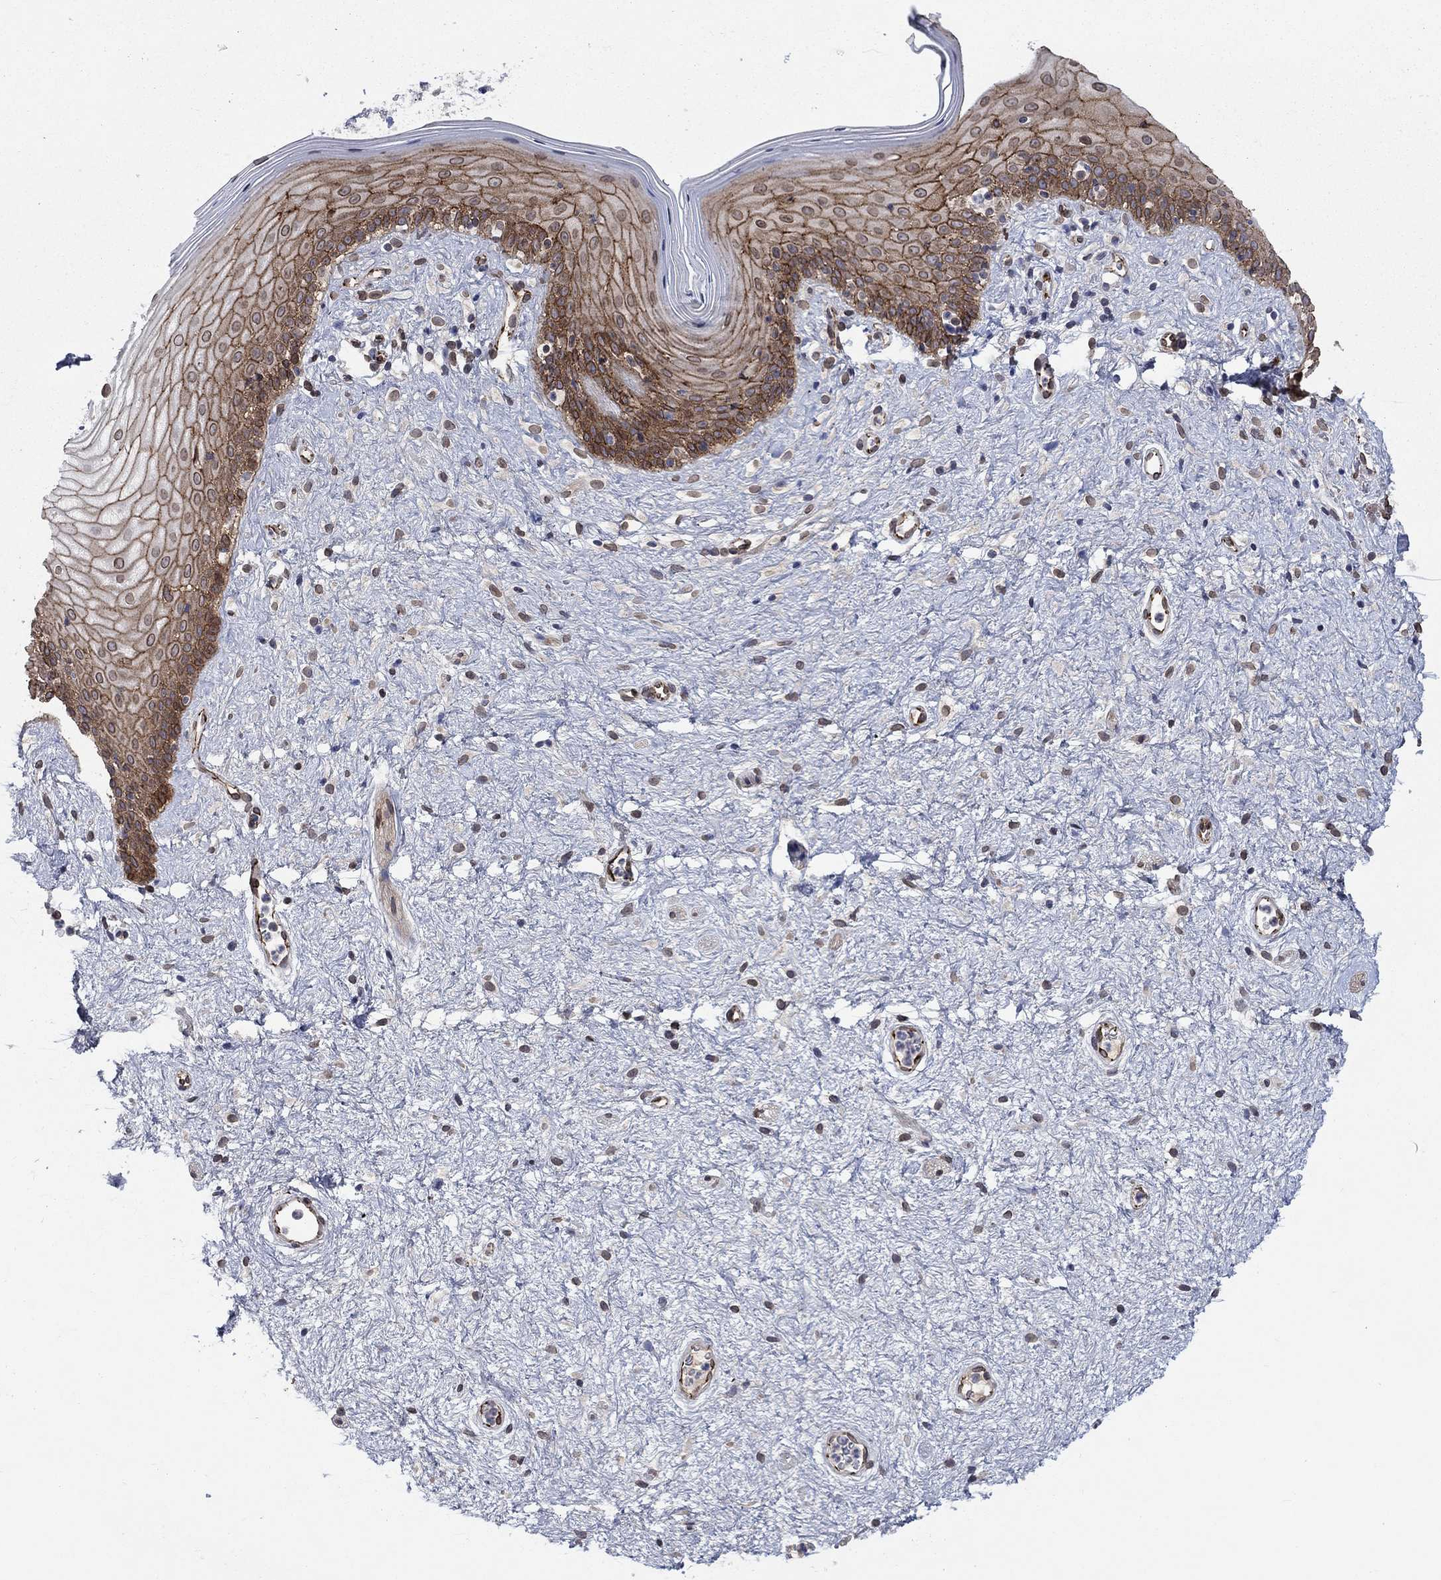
{"staining": {"intensity": "moderate", "quantity": ">75%", "location": "cytoplasmic/membranous"}, "tissue": "vagina", "cell_type": "Squamous epithelial cells", "image_type": "normal", "snomed": [{"axis": "morphology", "description": "Normal tissue, NOS"}, {"axis": "topography", "description": "Vagina"}], "caption": "IHC (DAB (3,3'-diaminobenzidine)) staining of normal human vagina reveals moderate cytoplasmic/membranous protein staining in approximately >75% of squamous epithelial cells. The protein of interest is stained brown, and the nuclei are stained in blue (DAB (3,3'-diaminobenzidine) IHC with brightfield microscopy, high magnification).", "gene": "EMC9", "patient": {"sex": "female", "age": 47}}